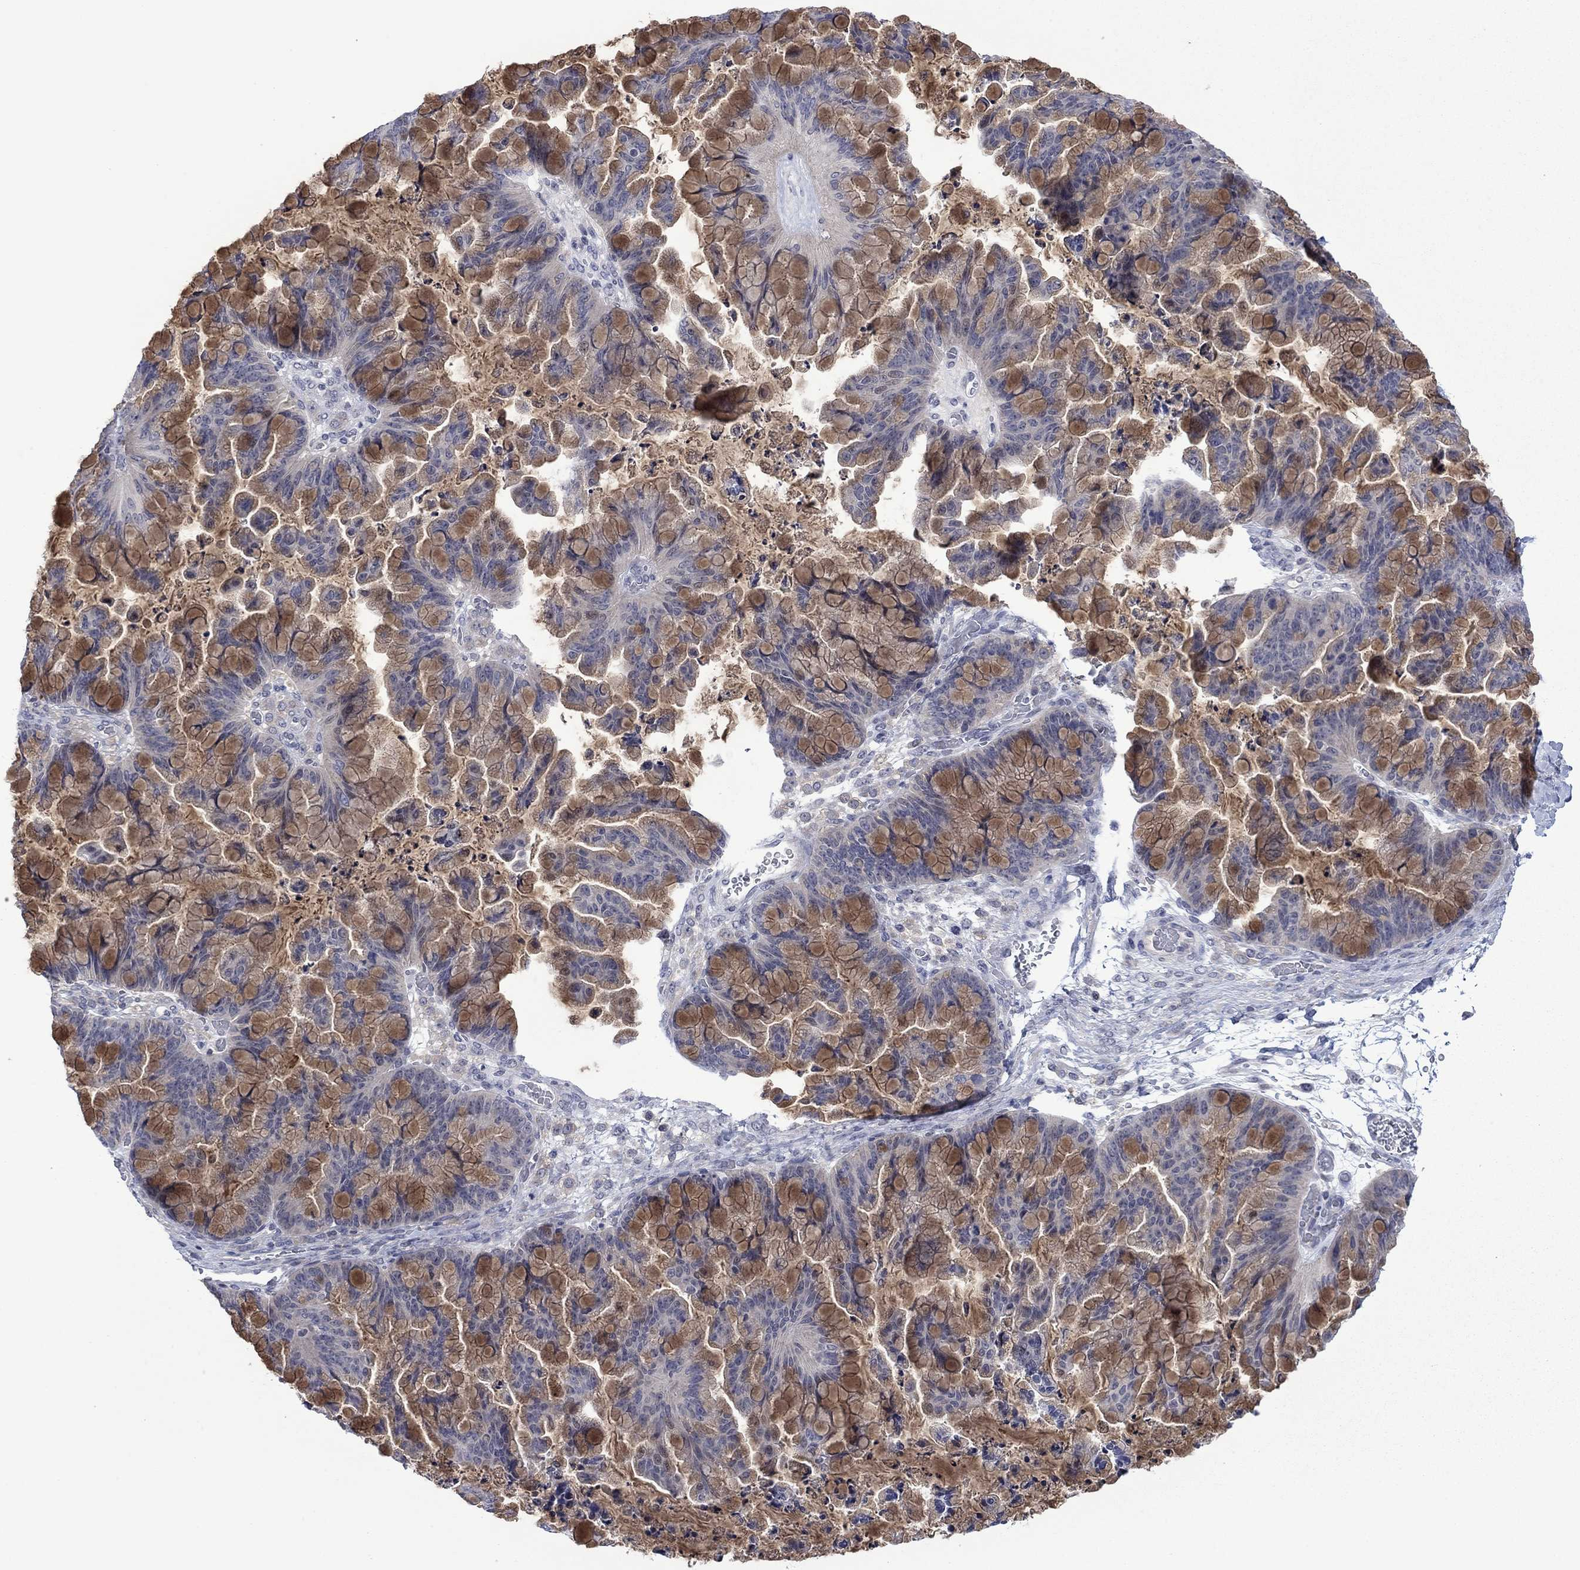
{"staining": {"intensity": "moderate", "quantity": ">75%", "location": "cytoplasmic/membranous"}, "tissue": "ovarian cancer", "cell_type": "Tumor cells", "image_type": "cancer", "snomed": [{"axis": "morphology", "description": "Cystadenocarcinoma, mucinous, NOS"}, {"axis": "topography", "description": "Ovary"}], "caption": "IHC histopathology image of neoplastic tissue: human ovarian cancer (mucinous cystadenocarcinoma) stained using immunohistochemistry (IHC) reveals medium levels of moderate protein expression localized specifically in the cytoplasmic/membranous of tumor cells, appearing as a cytoplasmic/membranous brown color.", "gene": "AGL", "patient": {"sex": "female", "age": 67}}